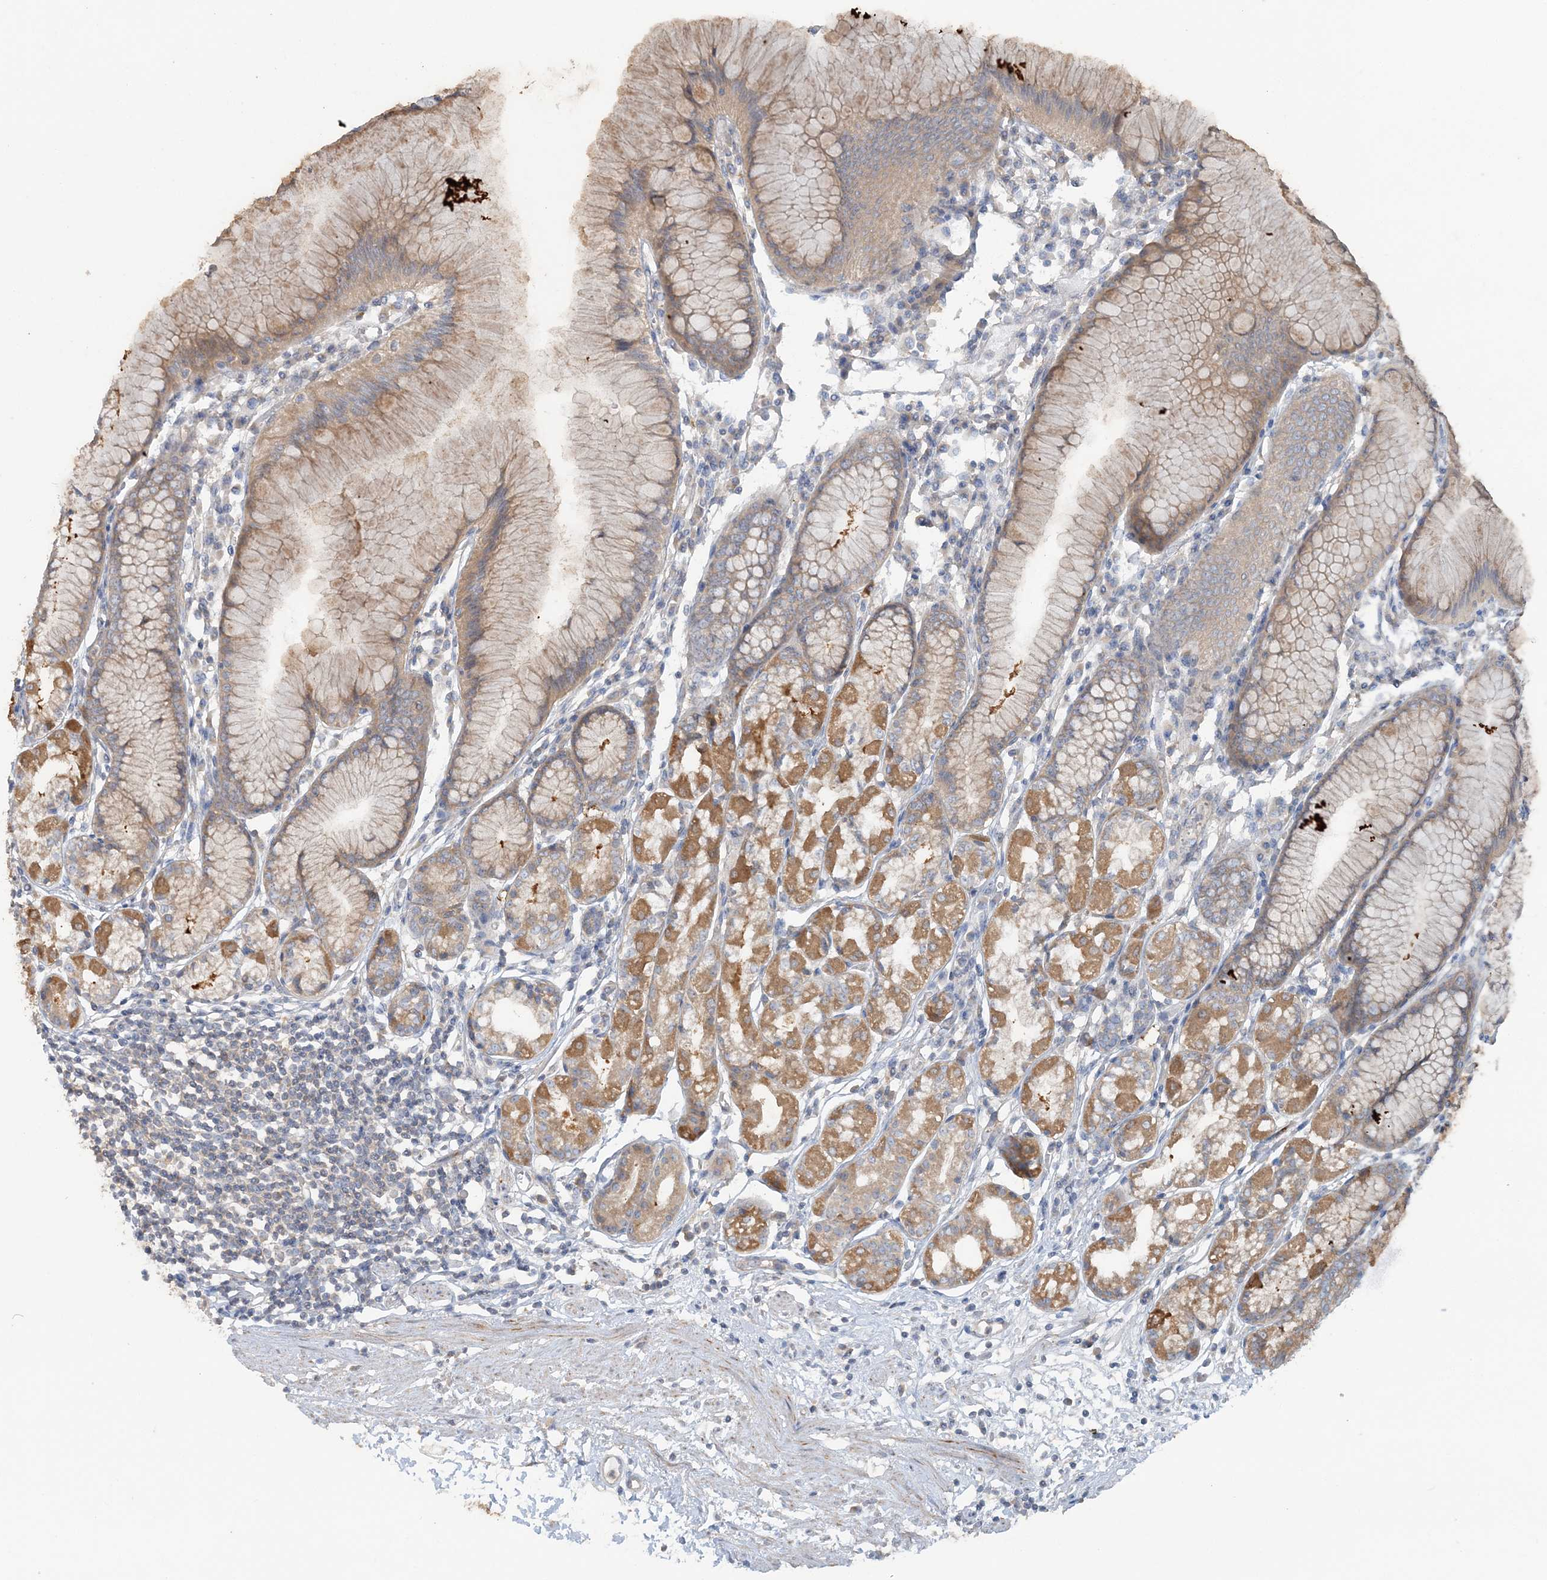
{"staining": {"intensity": "moderate", "quantity": "25%-75%", "location": "cytoplasmic/membranous"}, "tissue": "stomach", "cell_type": "Glandular cells", "image_type": "normal", "snomed": [{"axis": "morphology", "description": "Normal tissue, NOS"}, {"axis": "topography", "description": "Stomach"}], "caption": "This histopathology image shows immunohistochemistry staining of unremarkable human stomach, with medium moderate cytoplasmic/membranous positivity in approximately 25%-75% of glandular cells.", "gene": "TBC1D5", "patient": {"sex": "female", "age": 57}}